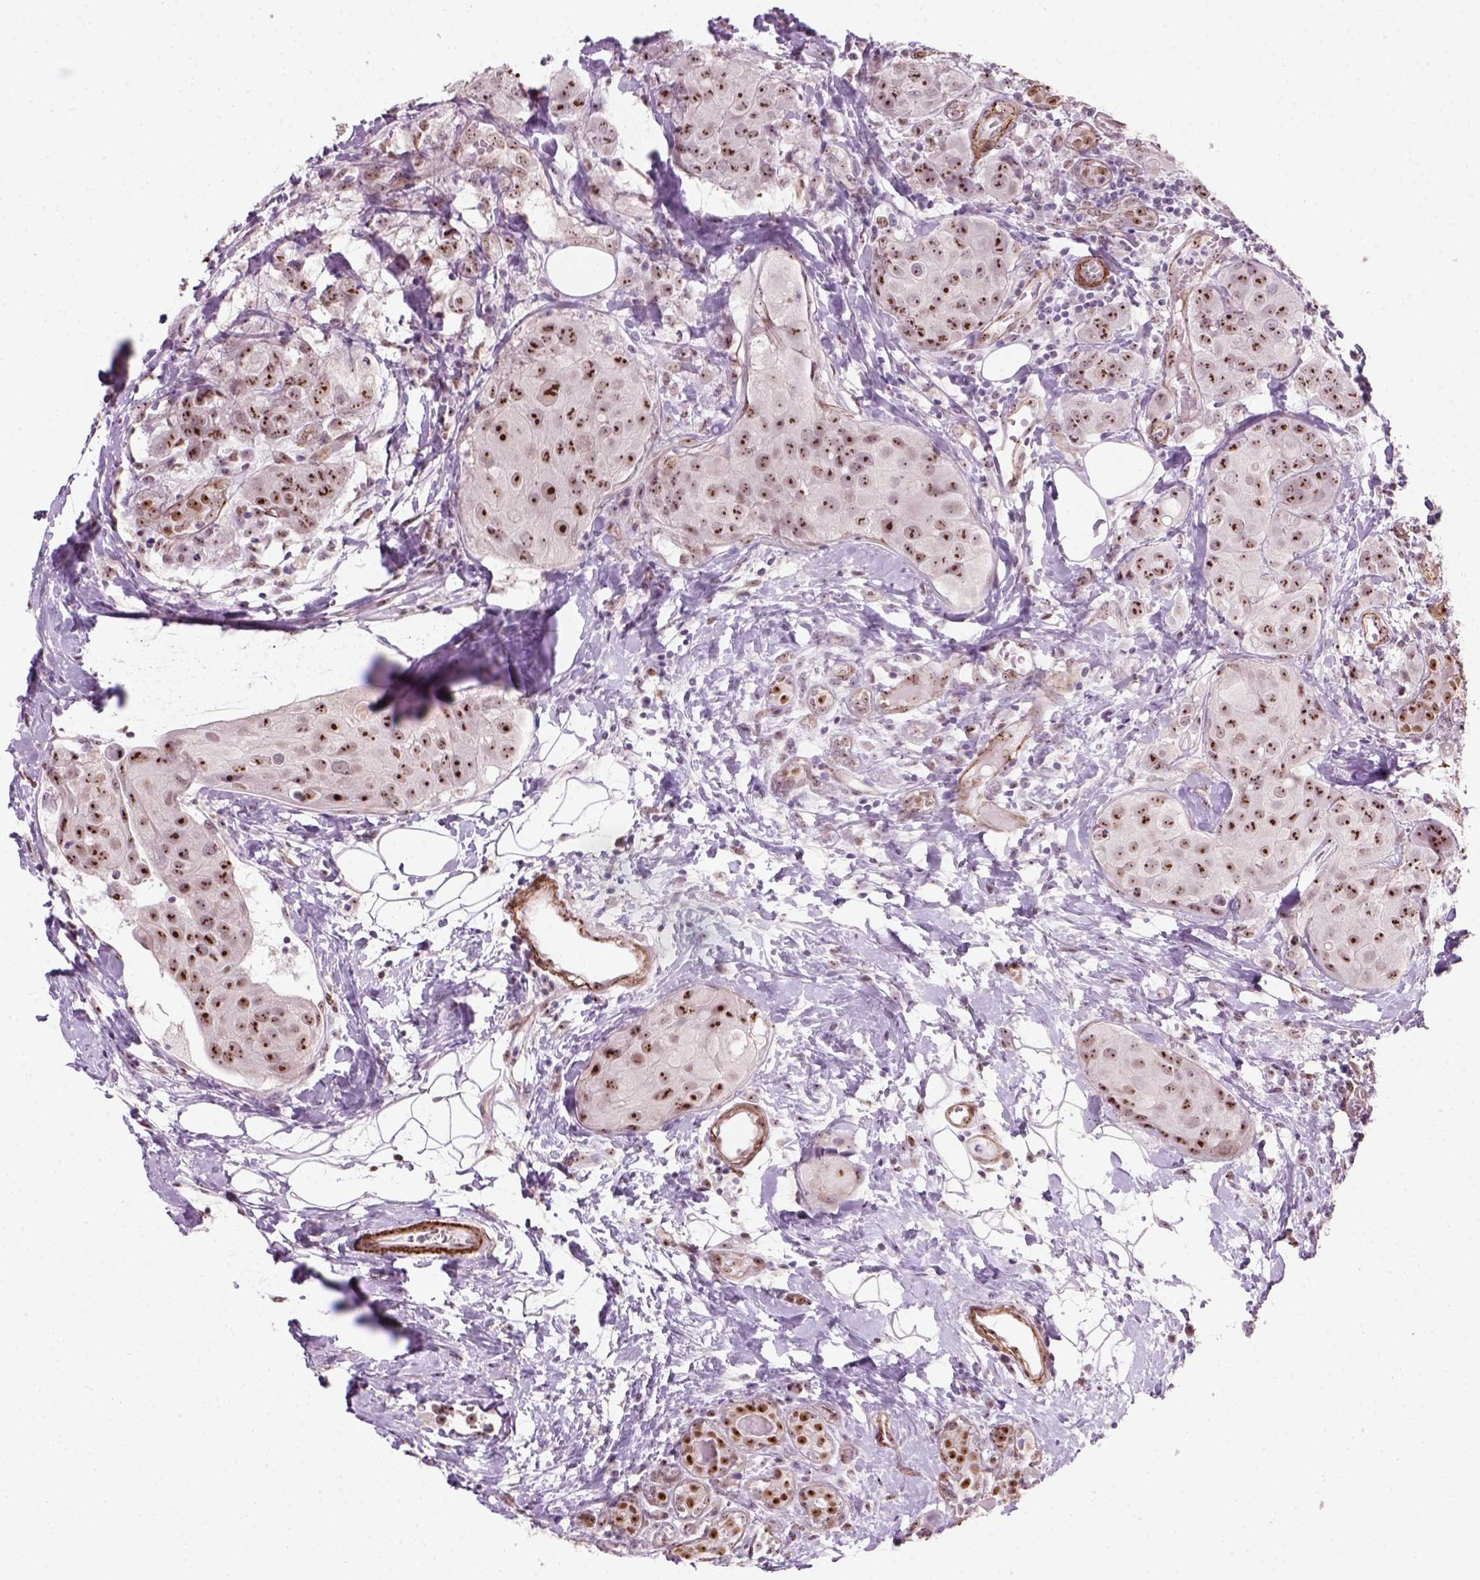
{"staining": {"intensity": "strong", "quantity": ">75%", "location": "nuclear"}, "tissue": "breast cancer", "cell_type": "Tumor cells", "image_type": "cancer", "snomed": [{"axis": "morphology", "description": "Duct carcinoma"}, {"axis": "topography", "description": "Breast"}], "caption": "Breast cancer stained with a brown dye shows strong nuclear positive expression in about >75% of tumor cells.", "gene": "RRS1", "patient": {"sex": "female", "age": 43}}